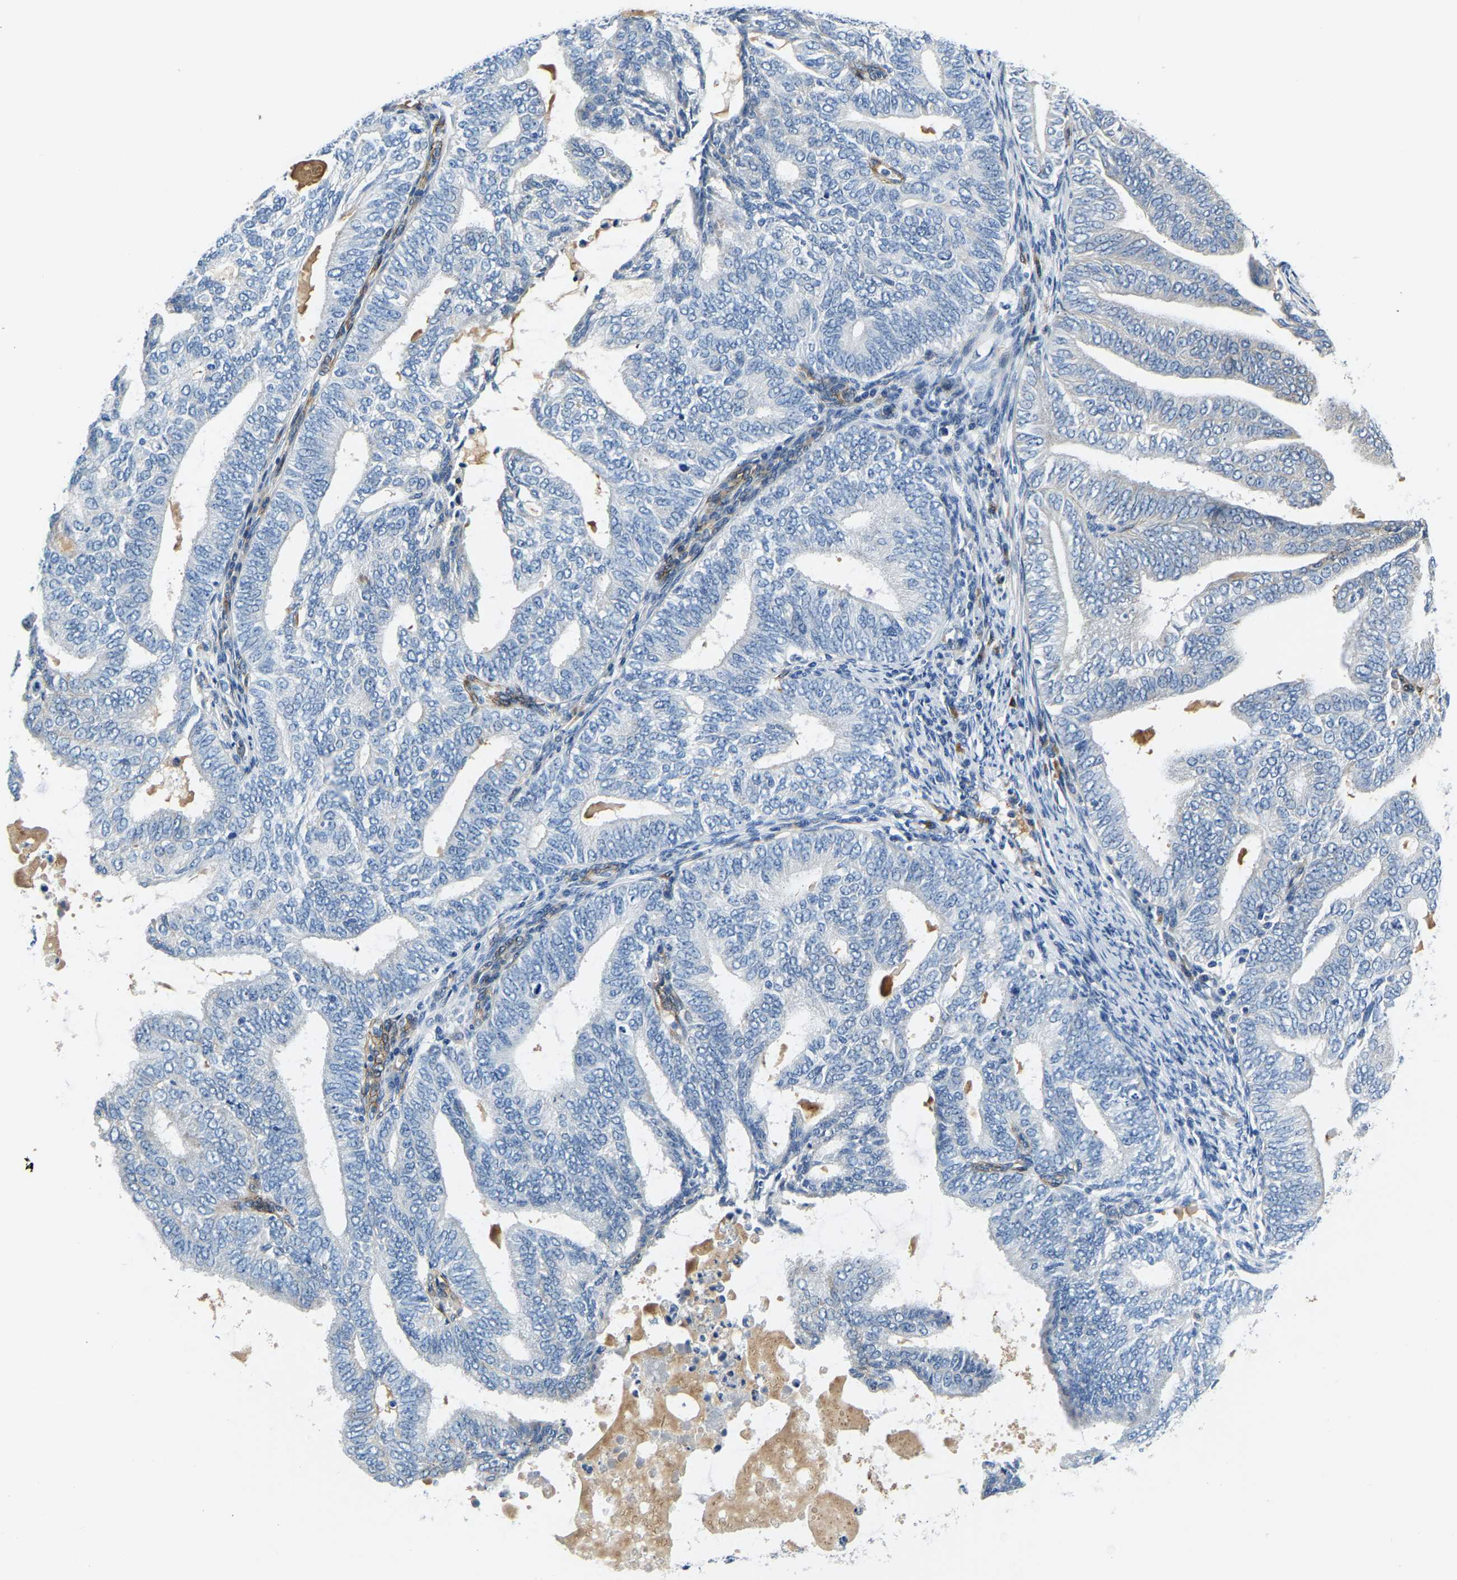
{"staining": {"intensity": "negative", "quantity": "none", "location": "none"}, "tissue": "endometrial cancer", "cell_type": "Tumor cells", "image_type": "cancer", "snomed": [{"axis": "morphology", "description": "Adenocarcinoma, NOS"}, {"axis": "topography", "description": "Endometrium"}], "caption": "IHC histopathology image of endometrial cancer (adenocarcinoma) stained for a protein (brown), which reveals no staining in tumor cells. (Stains: DAB immunohistochemistry with hematoxylin counter stain, Microscopy: brightfield microscopy at high magnification).", "gene": "LIAS", "patient": {"sex": "female", "age": 58}}